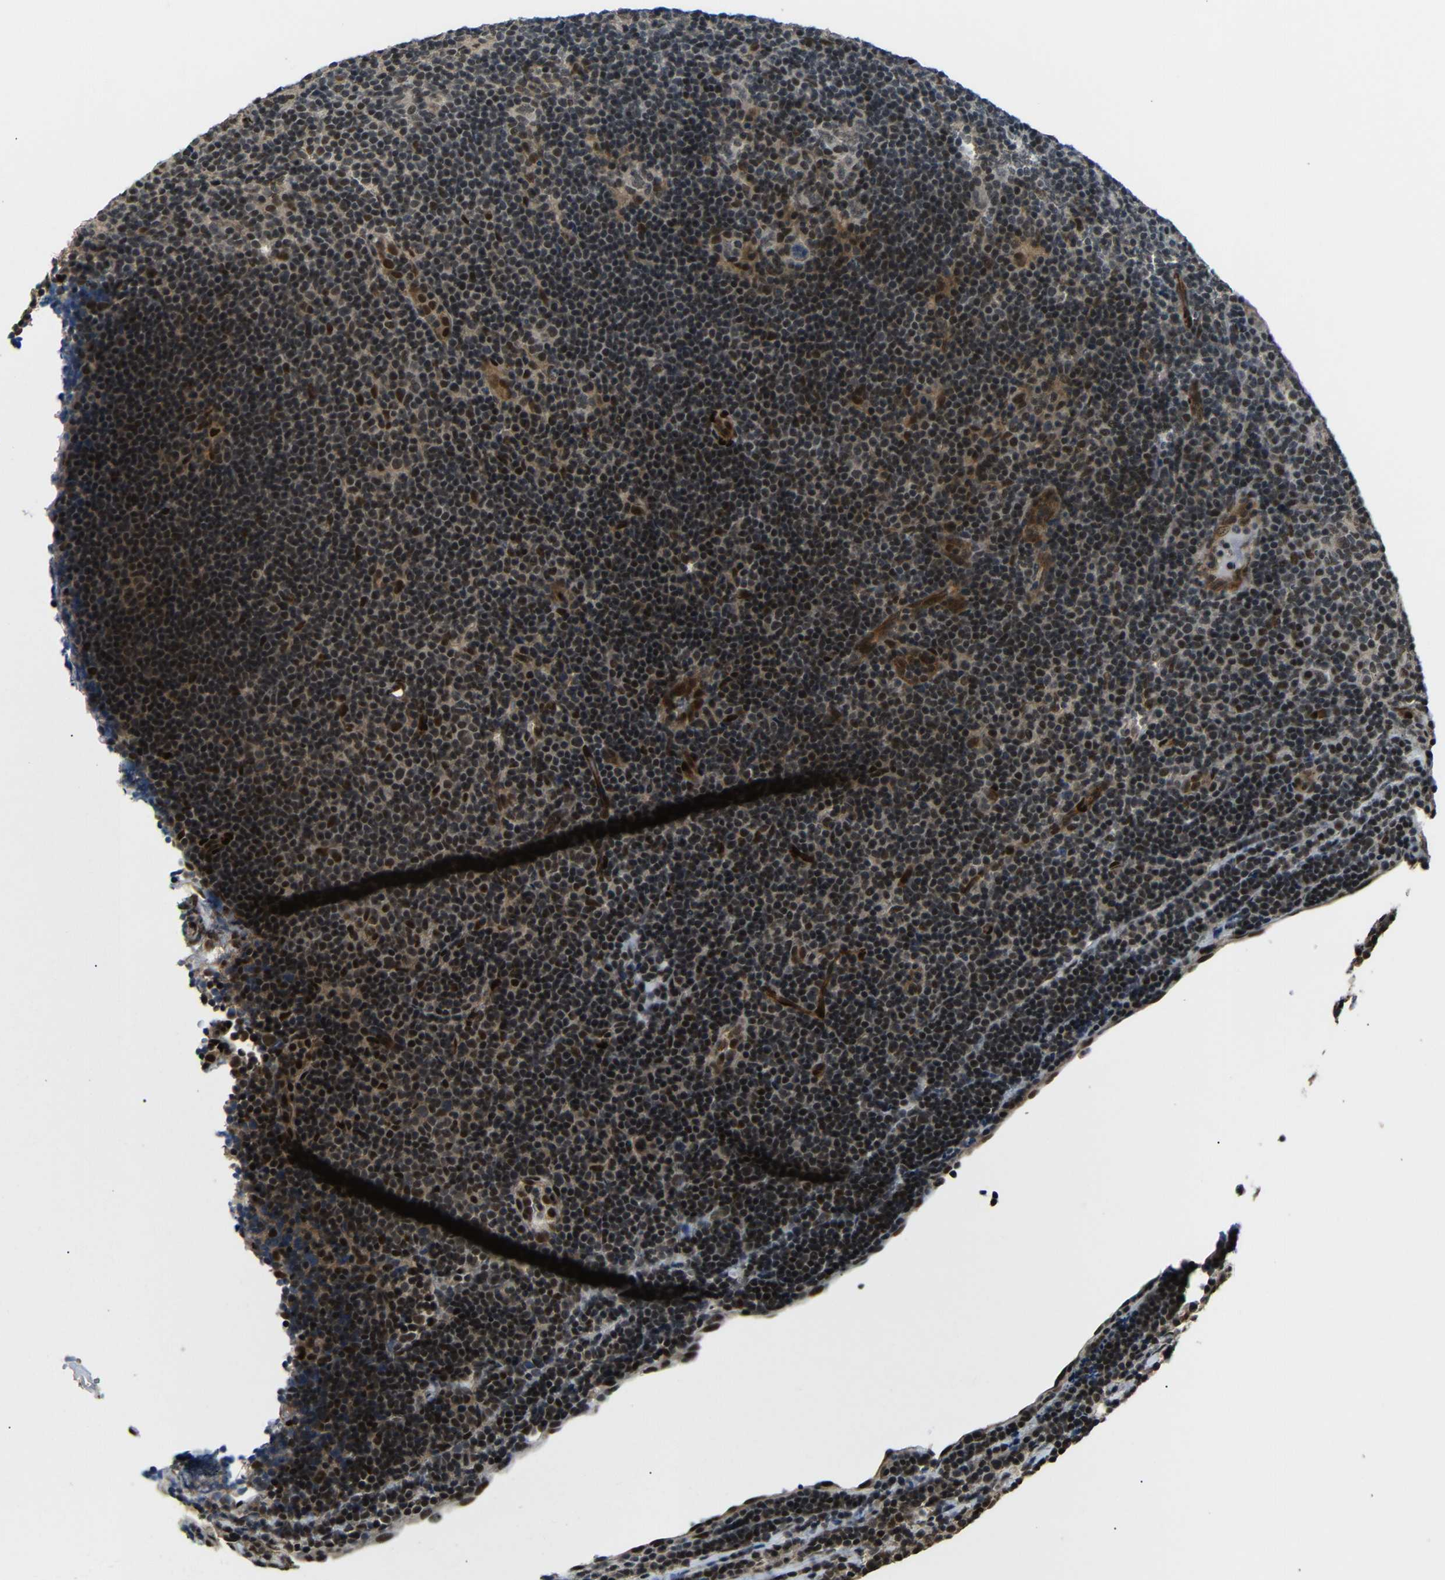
{"staining": {"intensity": "moderate", "quantity": "25%-75%", "location": "nuclear"}, "tissue": "lymphoma", "cell_type": "Tumor cells", "image_type": "cancer", "snomed": [{"axis": "morphology", "description": "Hodgkin's disease, NOS"}, {"axis": "topography", "description": "Lymph node"}], "caption": "Immunohistochemical staining of Hodgkin's disease exhibits medium levels of moderate nuclear protein expression in about 25%-75% of tumor cells. (Brightfield microscopy of DAB IHC at high magnification).", "gene": "TBX2", "patient": {"sex": "female", "age": 57}}